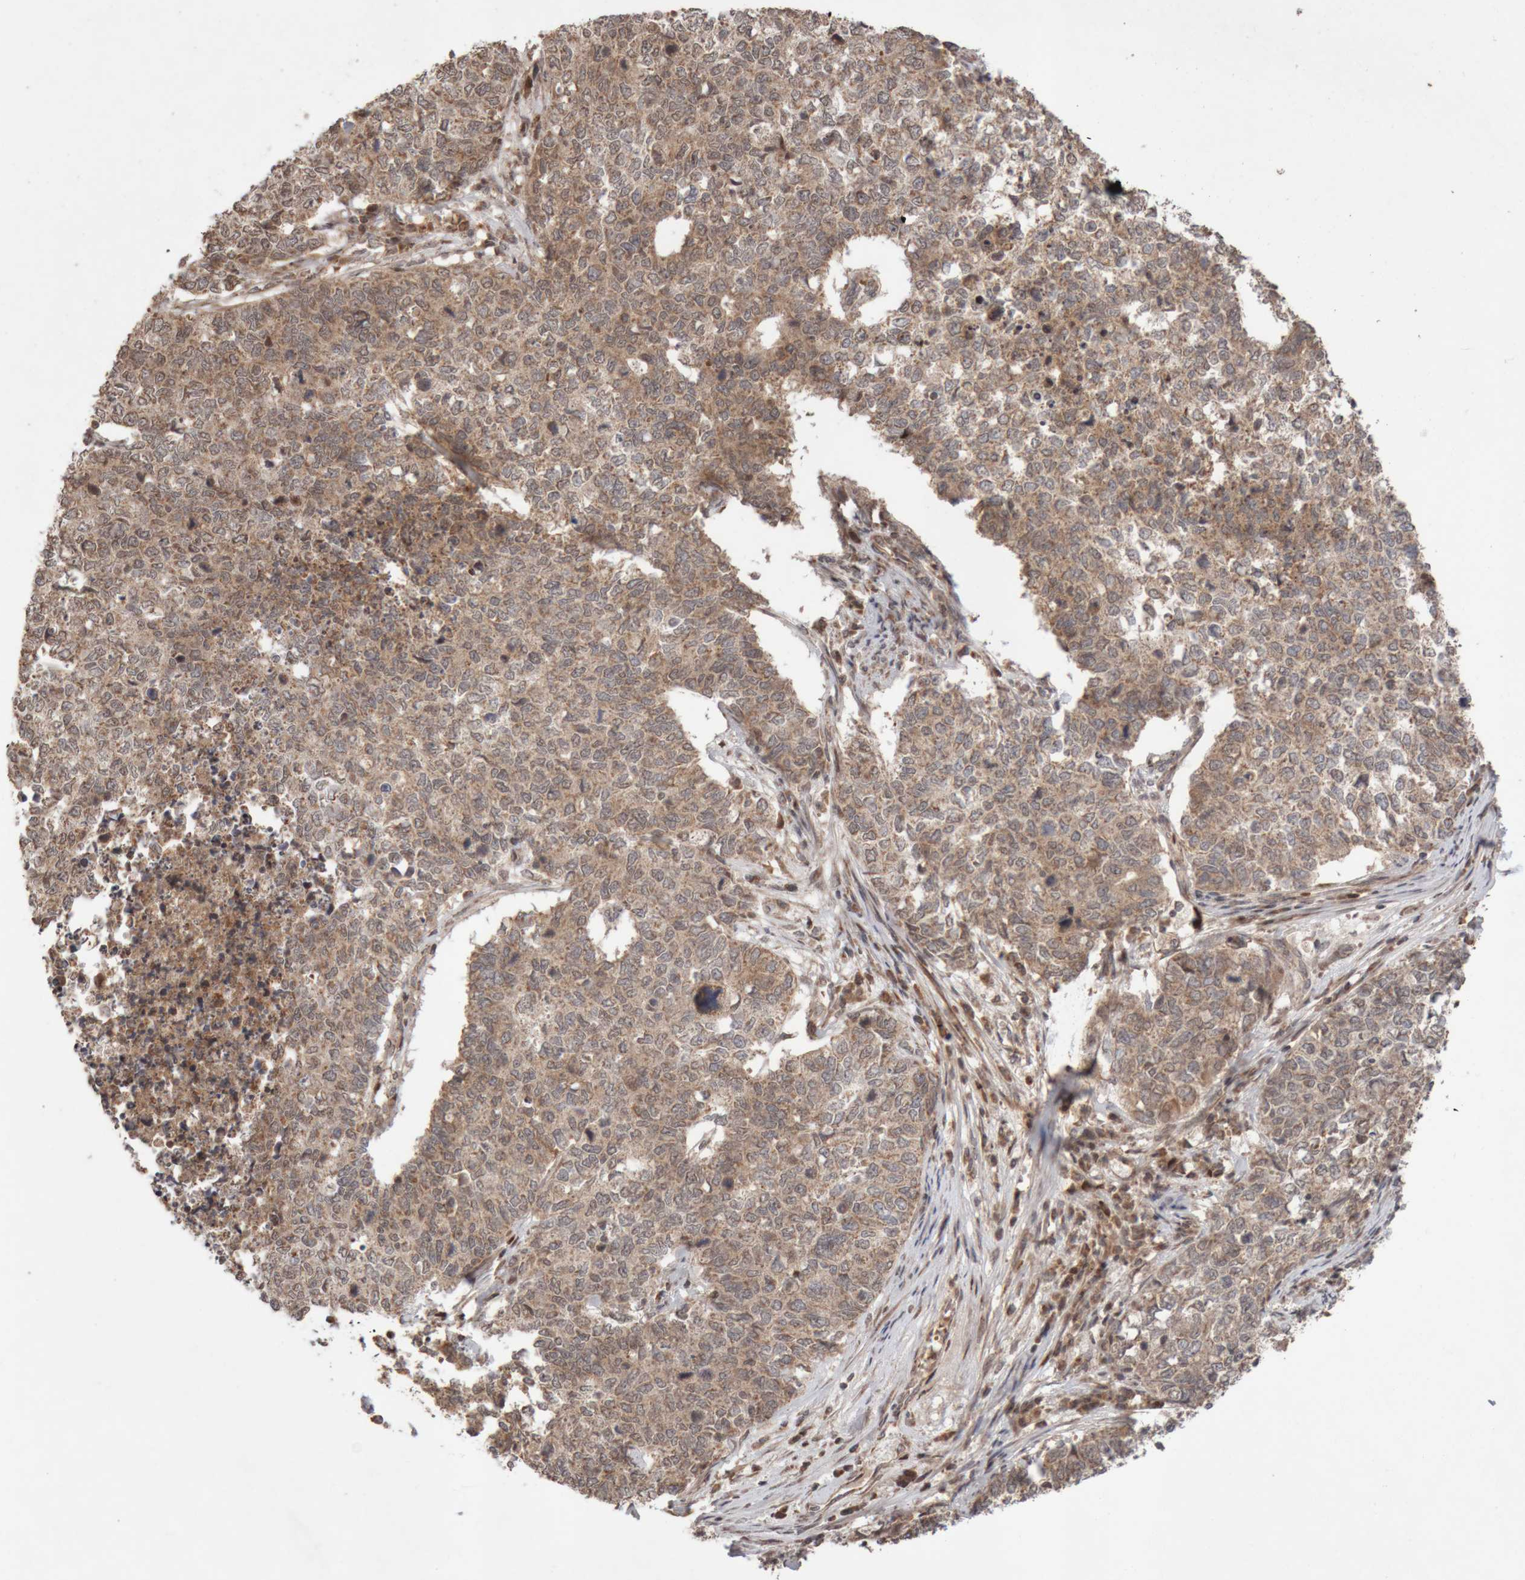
{"staining": {"intensity": "moderate", "quantity": ">75%", "location": "cytoplasmic/membranous"}, "tissue": "cervical cancer", "cell_type": "Tumor cells", "image_type": "cancer", "snomed": [{"axis": "morphology", "description": "Squamous cell carcinoma, NOS"}, {"axis": "topography", "description": "Cervix"}], "caption": "Protein staining exhibits moderate cytoplasmic/membranous expression in approximately >75% of tumor cells in cervical cancer (squamous cell carcinoma).", "gene": "KIF21B", "patient": {"sex": "female", "age": 63}}